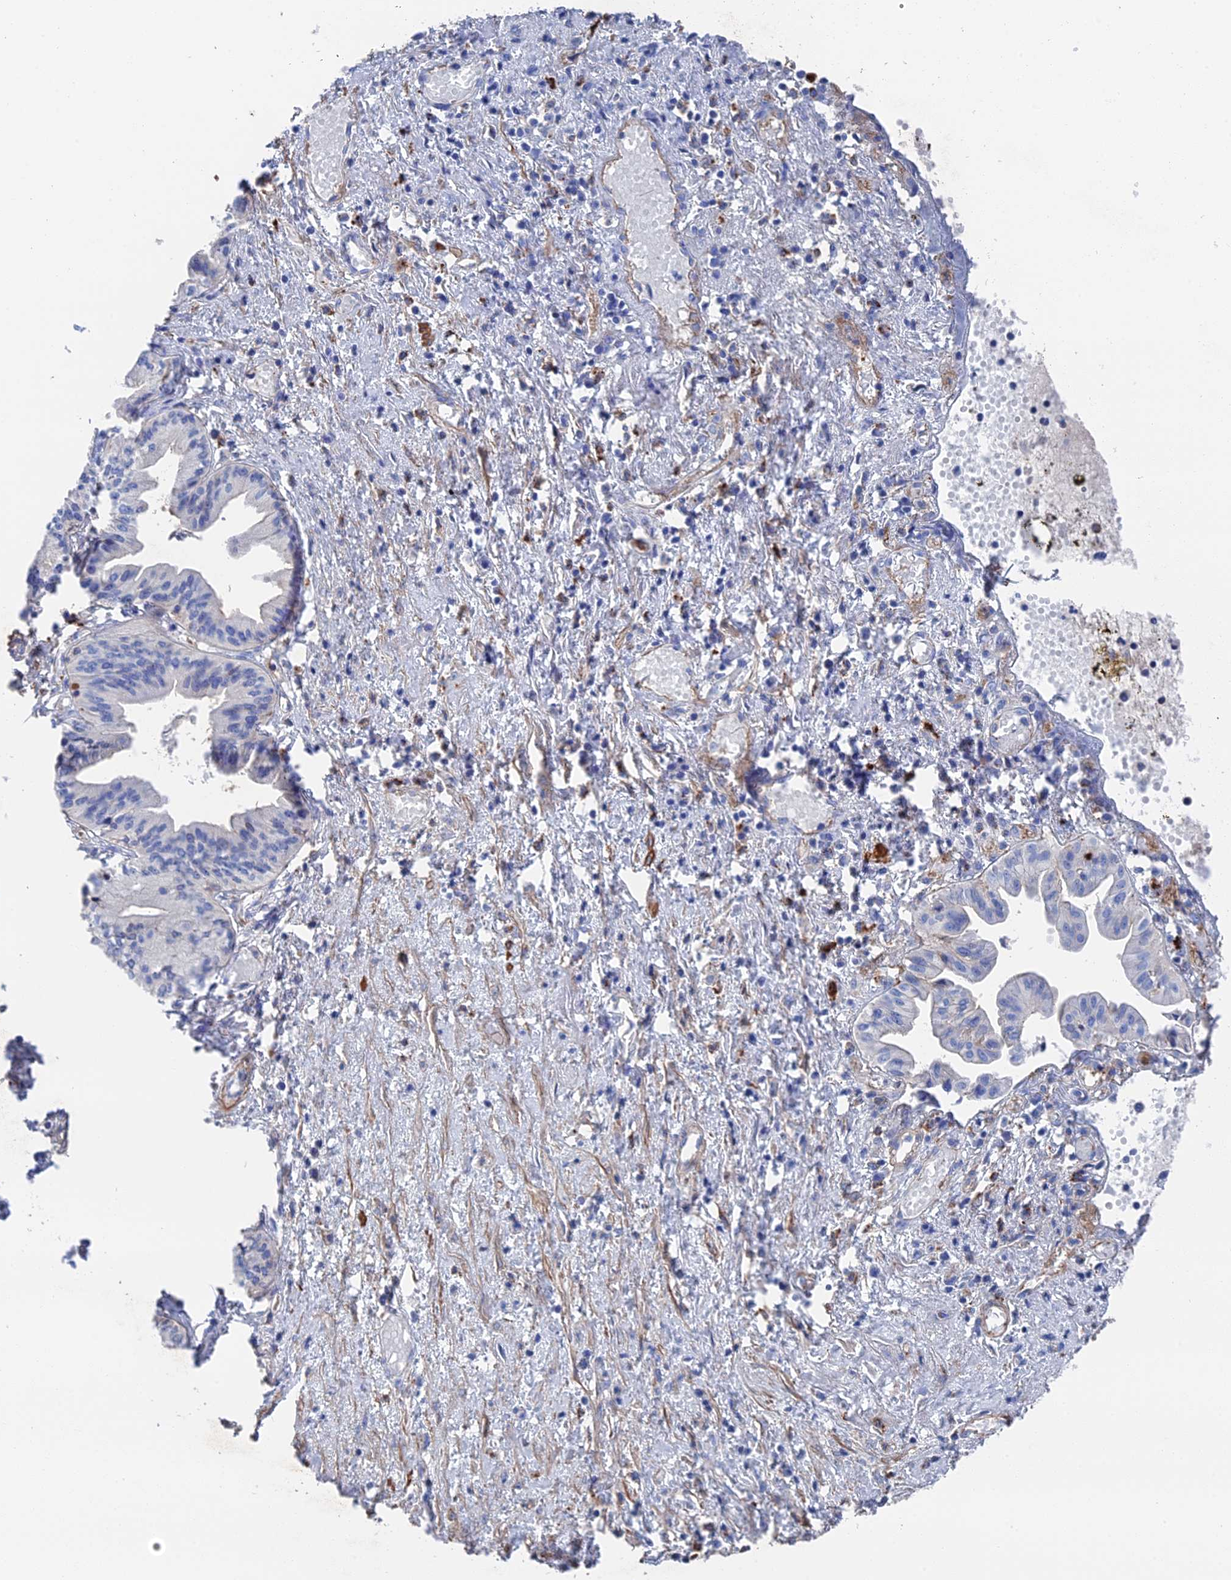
{"staining": {"intensity": "negative", "quantity": "none", "location": "none"}, "tissue": "pancreatic cancer", "cell_type": "Tumor cells", "image_type": "cancer", "snomed": [{"axis": "morphology", "description": "Adenocarcinoma, NOS"}, {"axis": "topography", "description": "Pancreas"}], "caption": "Tumor cells show no significant protein staining in pancreatic cancer.", "gene": "STRA6", "patient": {"sex": "female", "age": 50}}